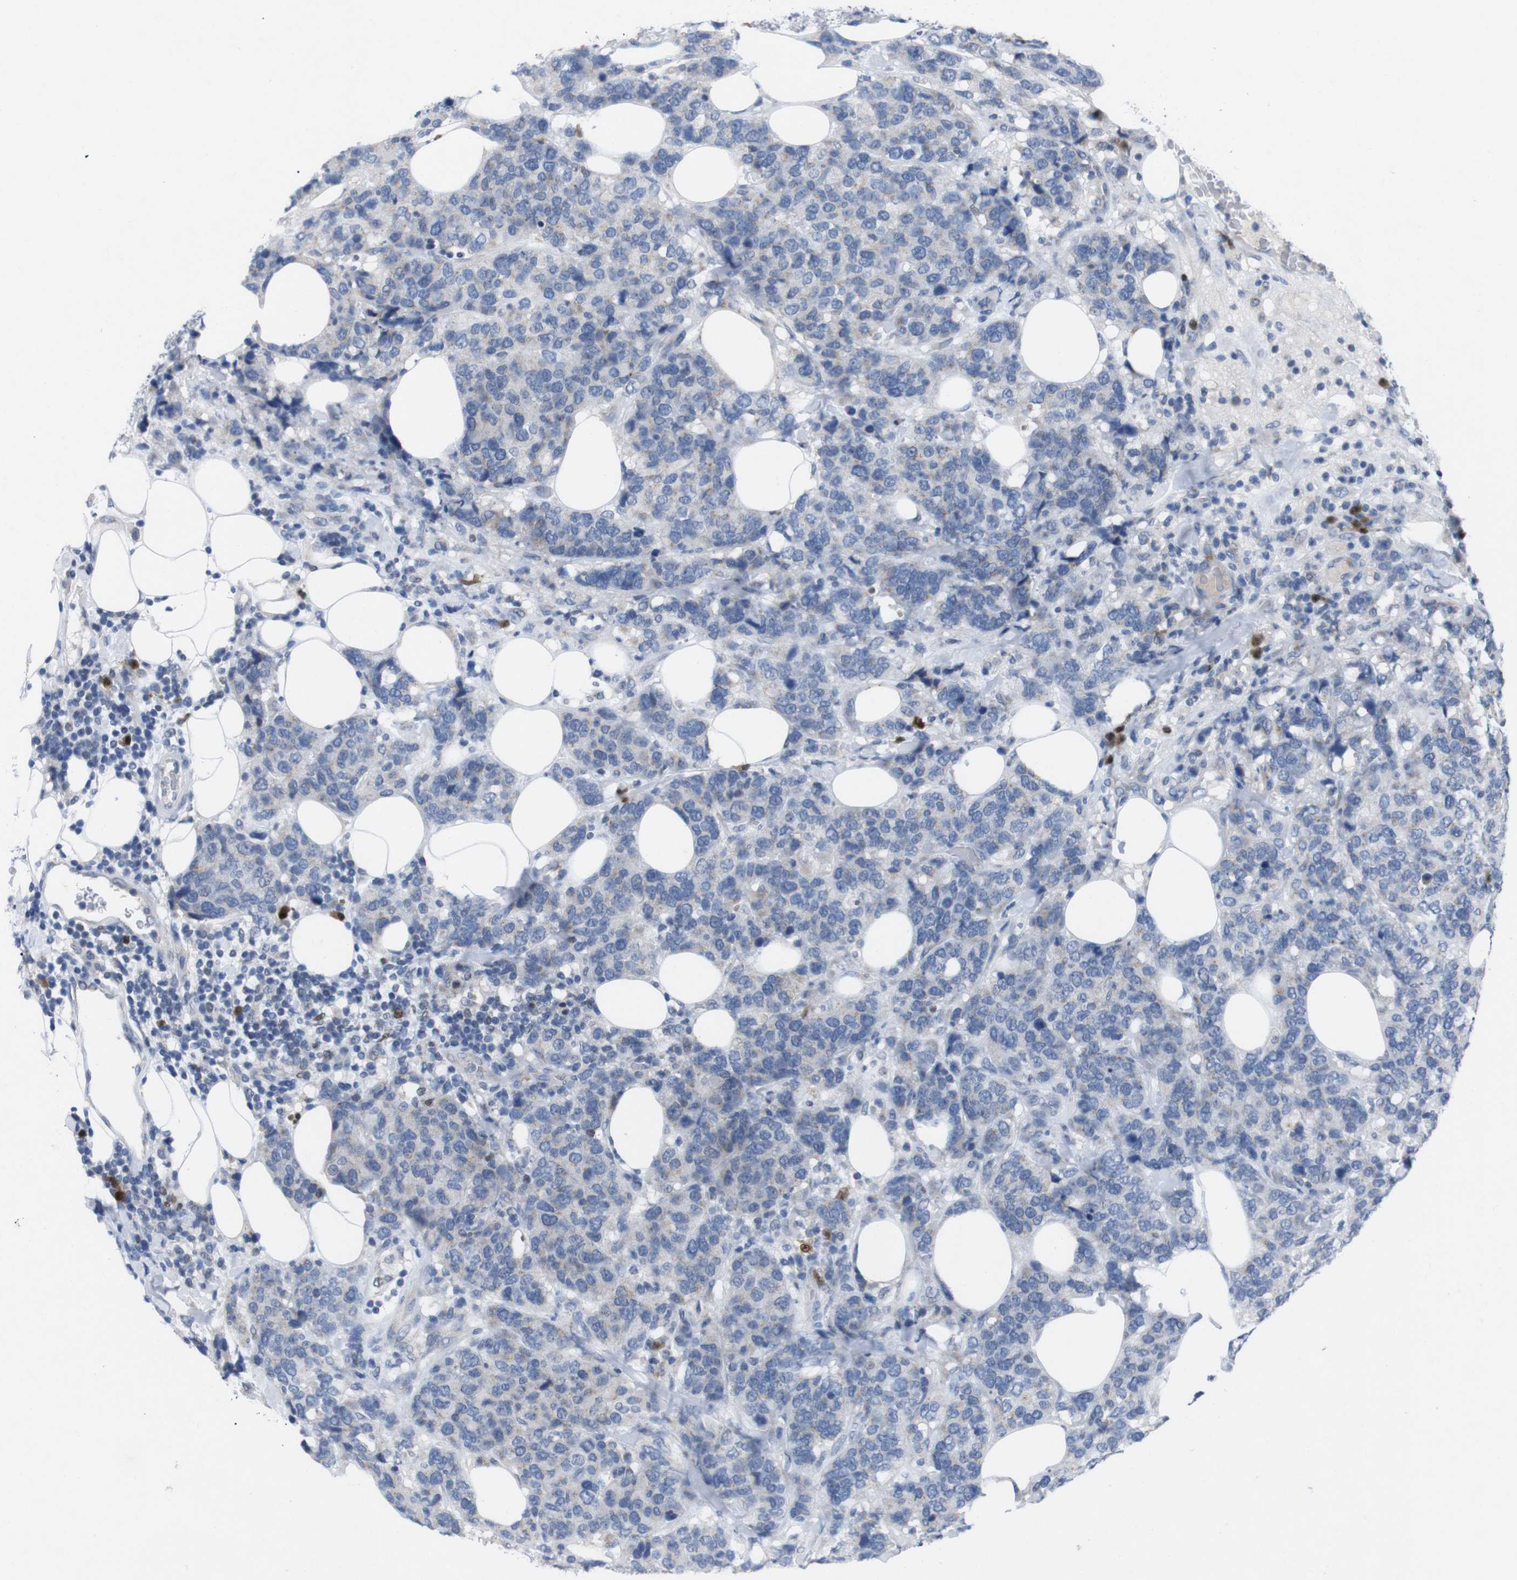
{"staining": {"intensity": "negative", "quantity": "none", "location": "none"}, "tissue": "breast cancer", "cell_type": "Tumor cells", "image_type": "cancer", "snomed": [{"axis": "morphology", "description": "Lobular carcinoma"}, {"axis": "topography", "description": "Breast"}], "caption": "Tumor cells are negative for brown protein staining in breast cancer.", "gene": "IRF4", "patient": {"sex": "female", "age": 59}}